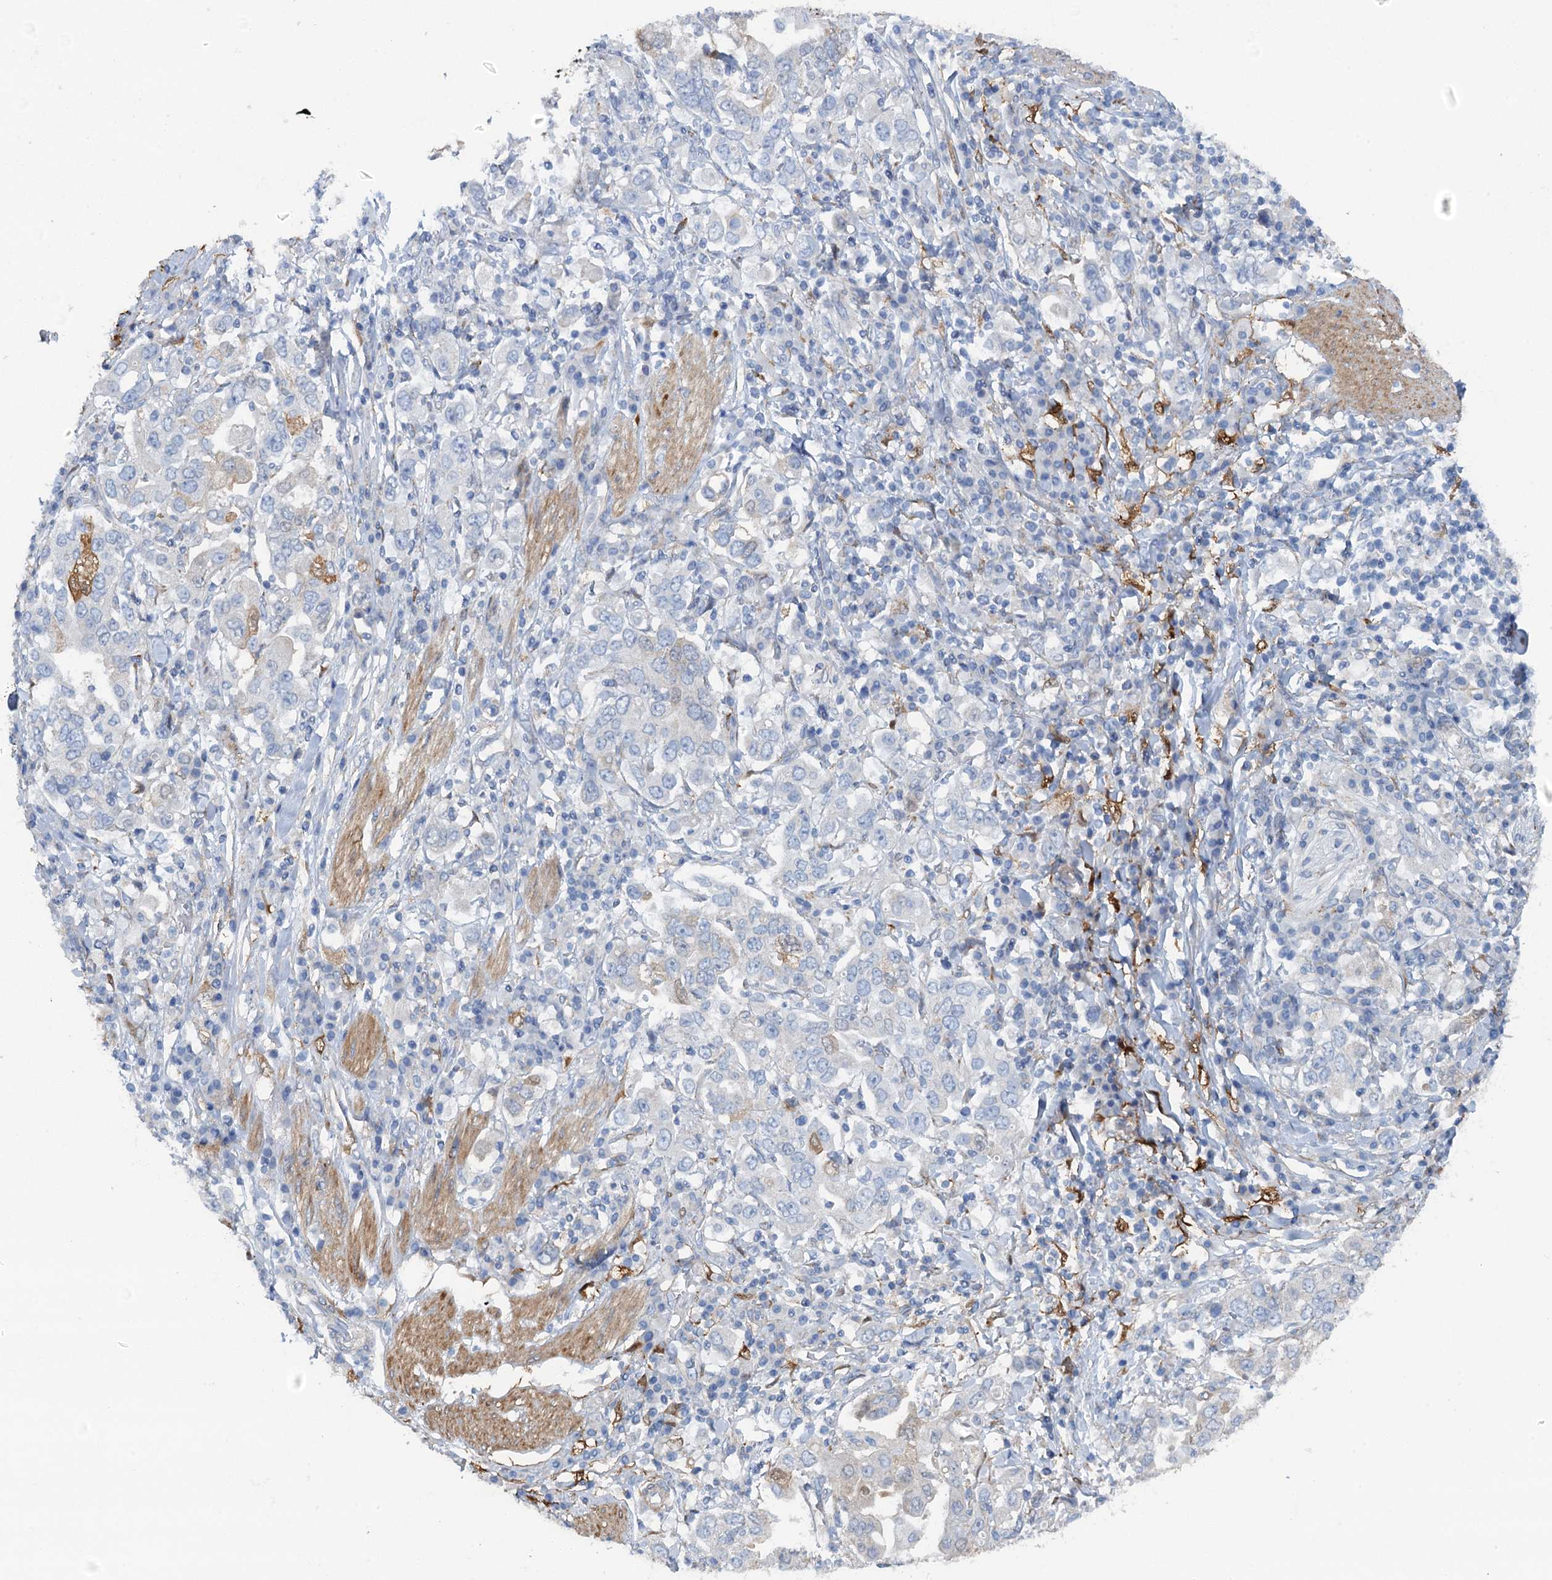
{"staining": {"intensity": "negative", "quantity": "none", "location": "none"}, "tissue": "stomach cancer", "cell_type": "Tumor cells", "image_type": "cancer", "snomed": [{"axis": "morphology", "description": "Adenocarcinoma, NOS"}, {"axis": "topography", "description": "Stomach, upper"}], "caption": "DAB immunohistochemical staining of human stomach adenocarcinoma exhibits no significant expression in tumor cells.", "gene": "POGLUT3", "patient": {"sex": "male", "age": 62}}